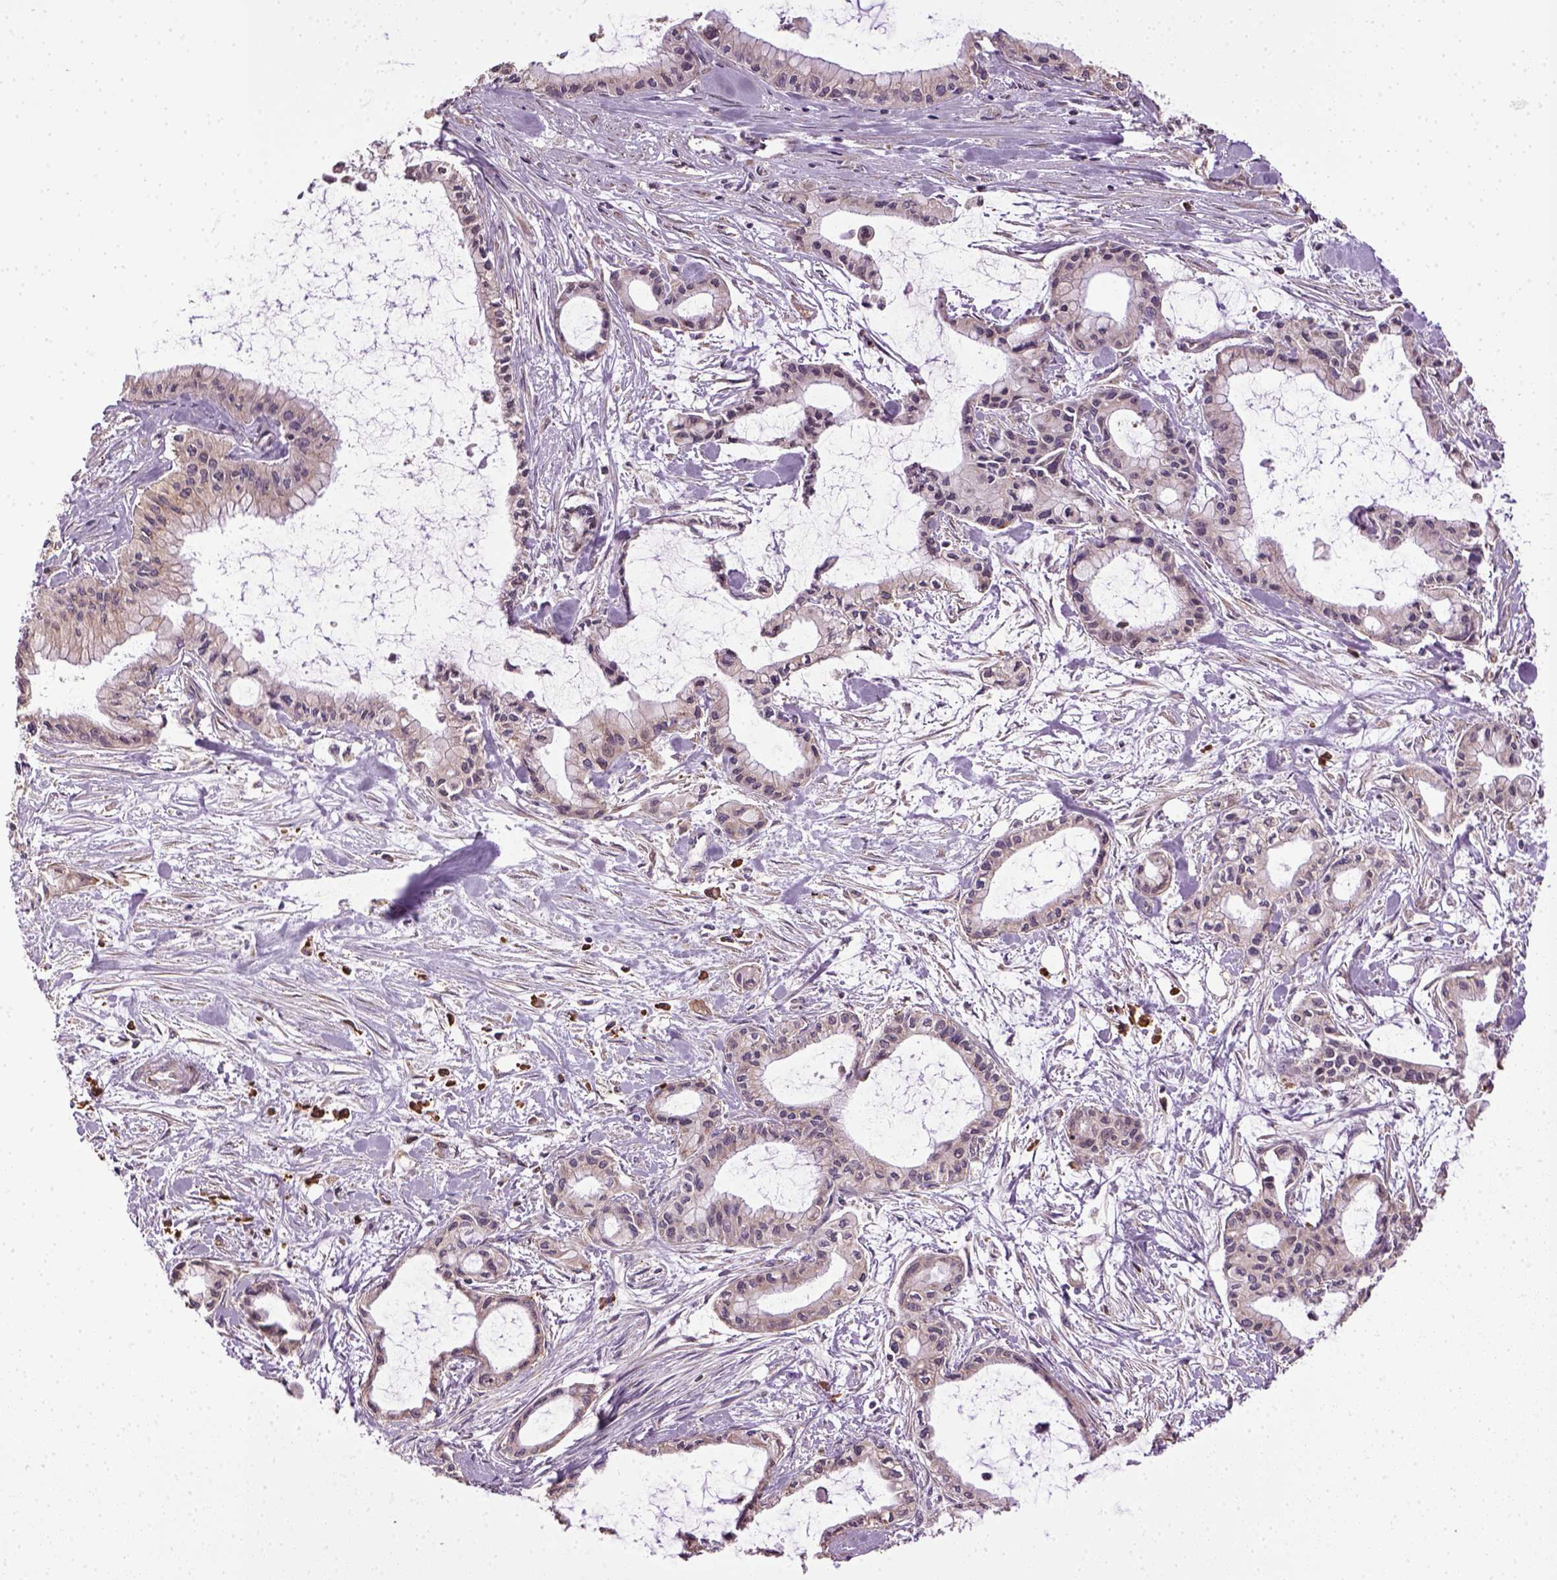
{"staining": {"intensity": "negative", "quantity": "none", "location": "none"}, "tissue": "pancreatic cancer", "cell_type": "Tumor cells", "image_type": "cancer", "snomed": [{"axis": "morphology", "description": "Adenocarcinoma, NOS"}, {"axis": "topography", "description": "Pancreas"}], "caption": "A micrograph of human pancreatic adenocarcinoma is negative for staining in tumor cells.", "gene": "TPRG1", "patient": {"sex": "male", "age": 48}}